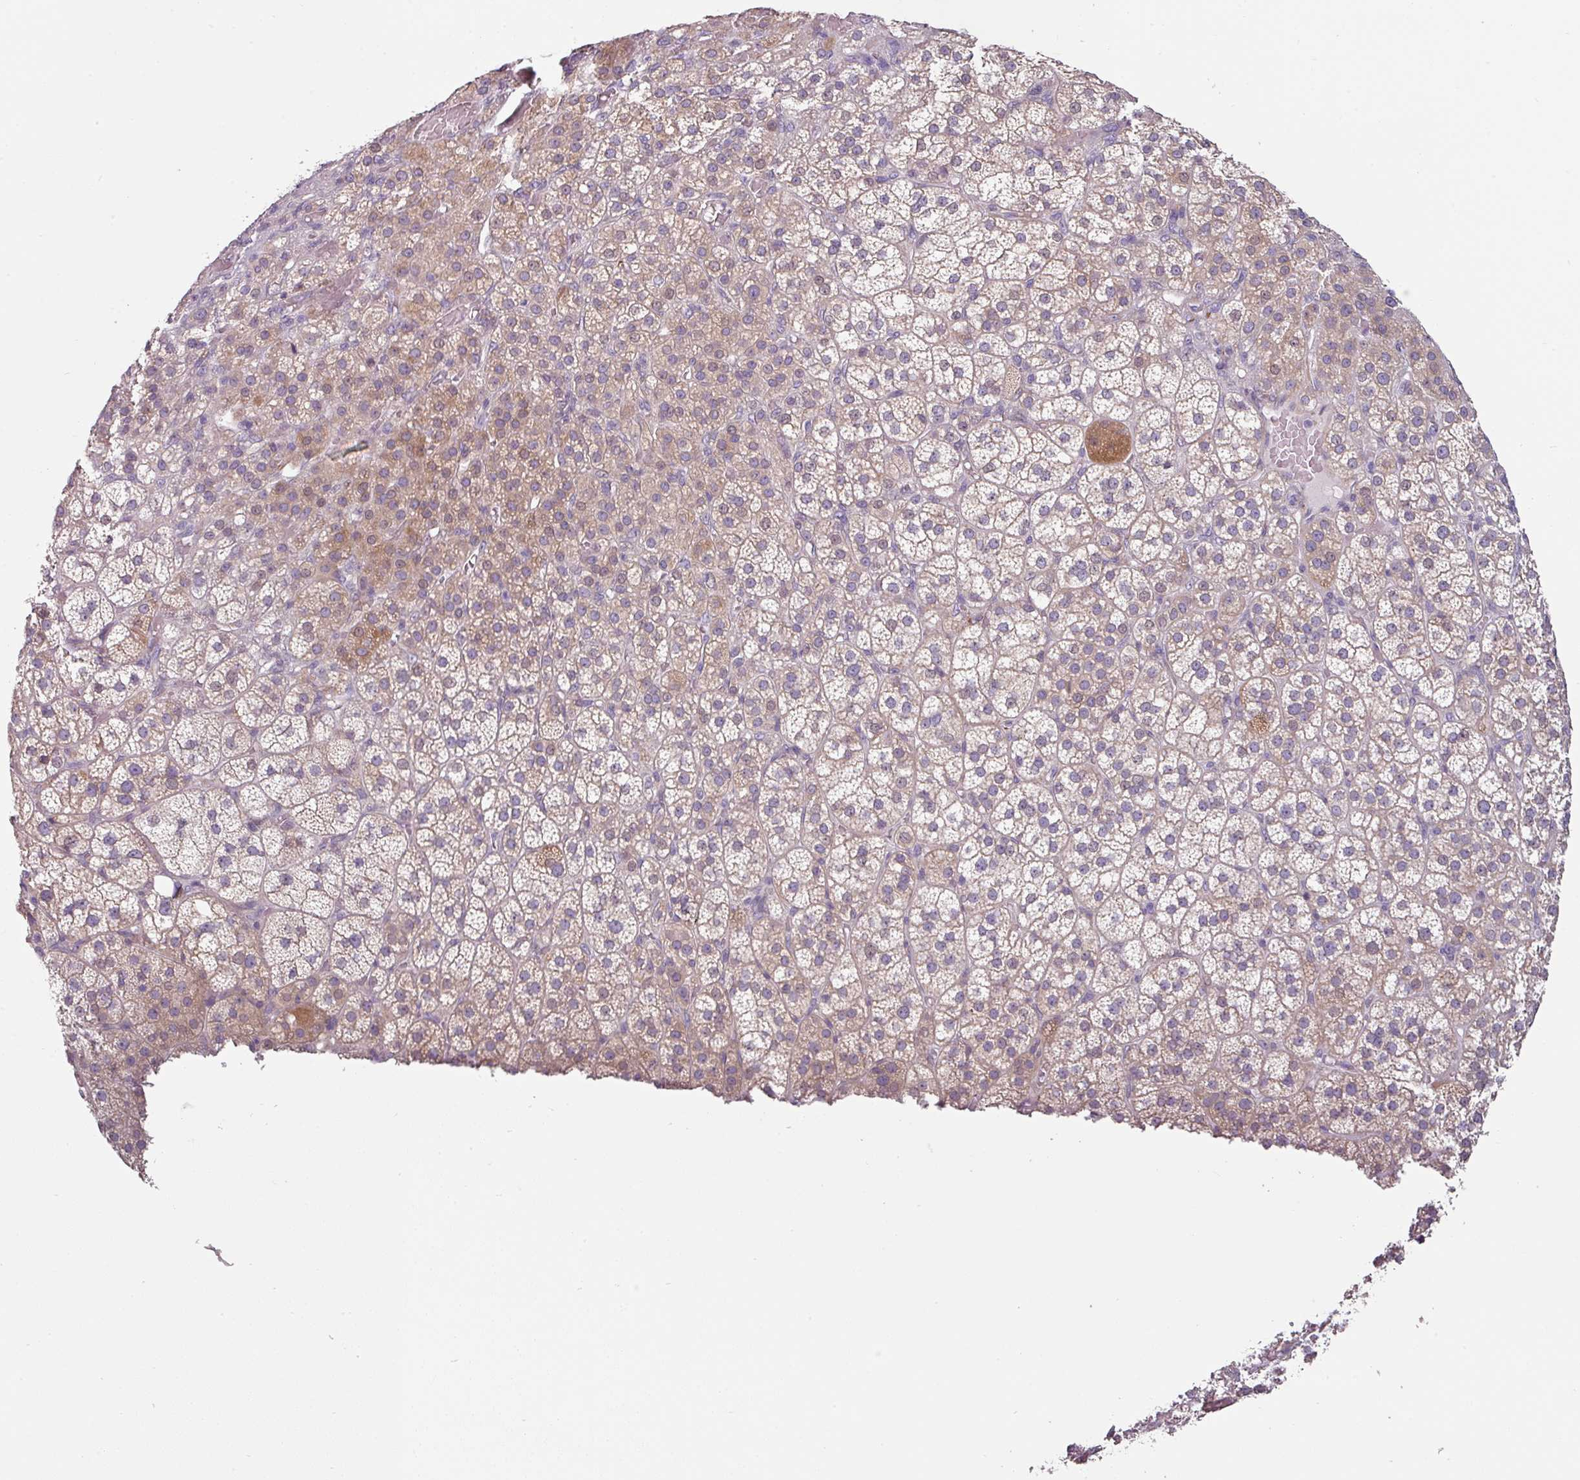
{"staining": {"intensity": "moderate", "quantity": "25%-75%", "location": "cytoplasmic/membranous"}, "tissue": "adrenal gland", "cell_type": "Glandular cells", "image_type": "normal", "snomed": [{"axis": "morphology", "description": "Normal tissue, NOS"}, {"axis": "topography", "description": "Adrenal gland"}], "caption": "Moderate cytoplasmic/membranous staining is present in about 25%-75% of glandular cells in normal adrenal gland.", "gene": "MTMR14", "patient": {"sex": "female", "age": 60}}